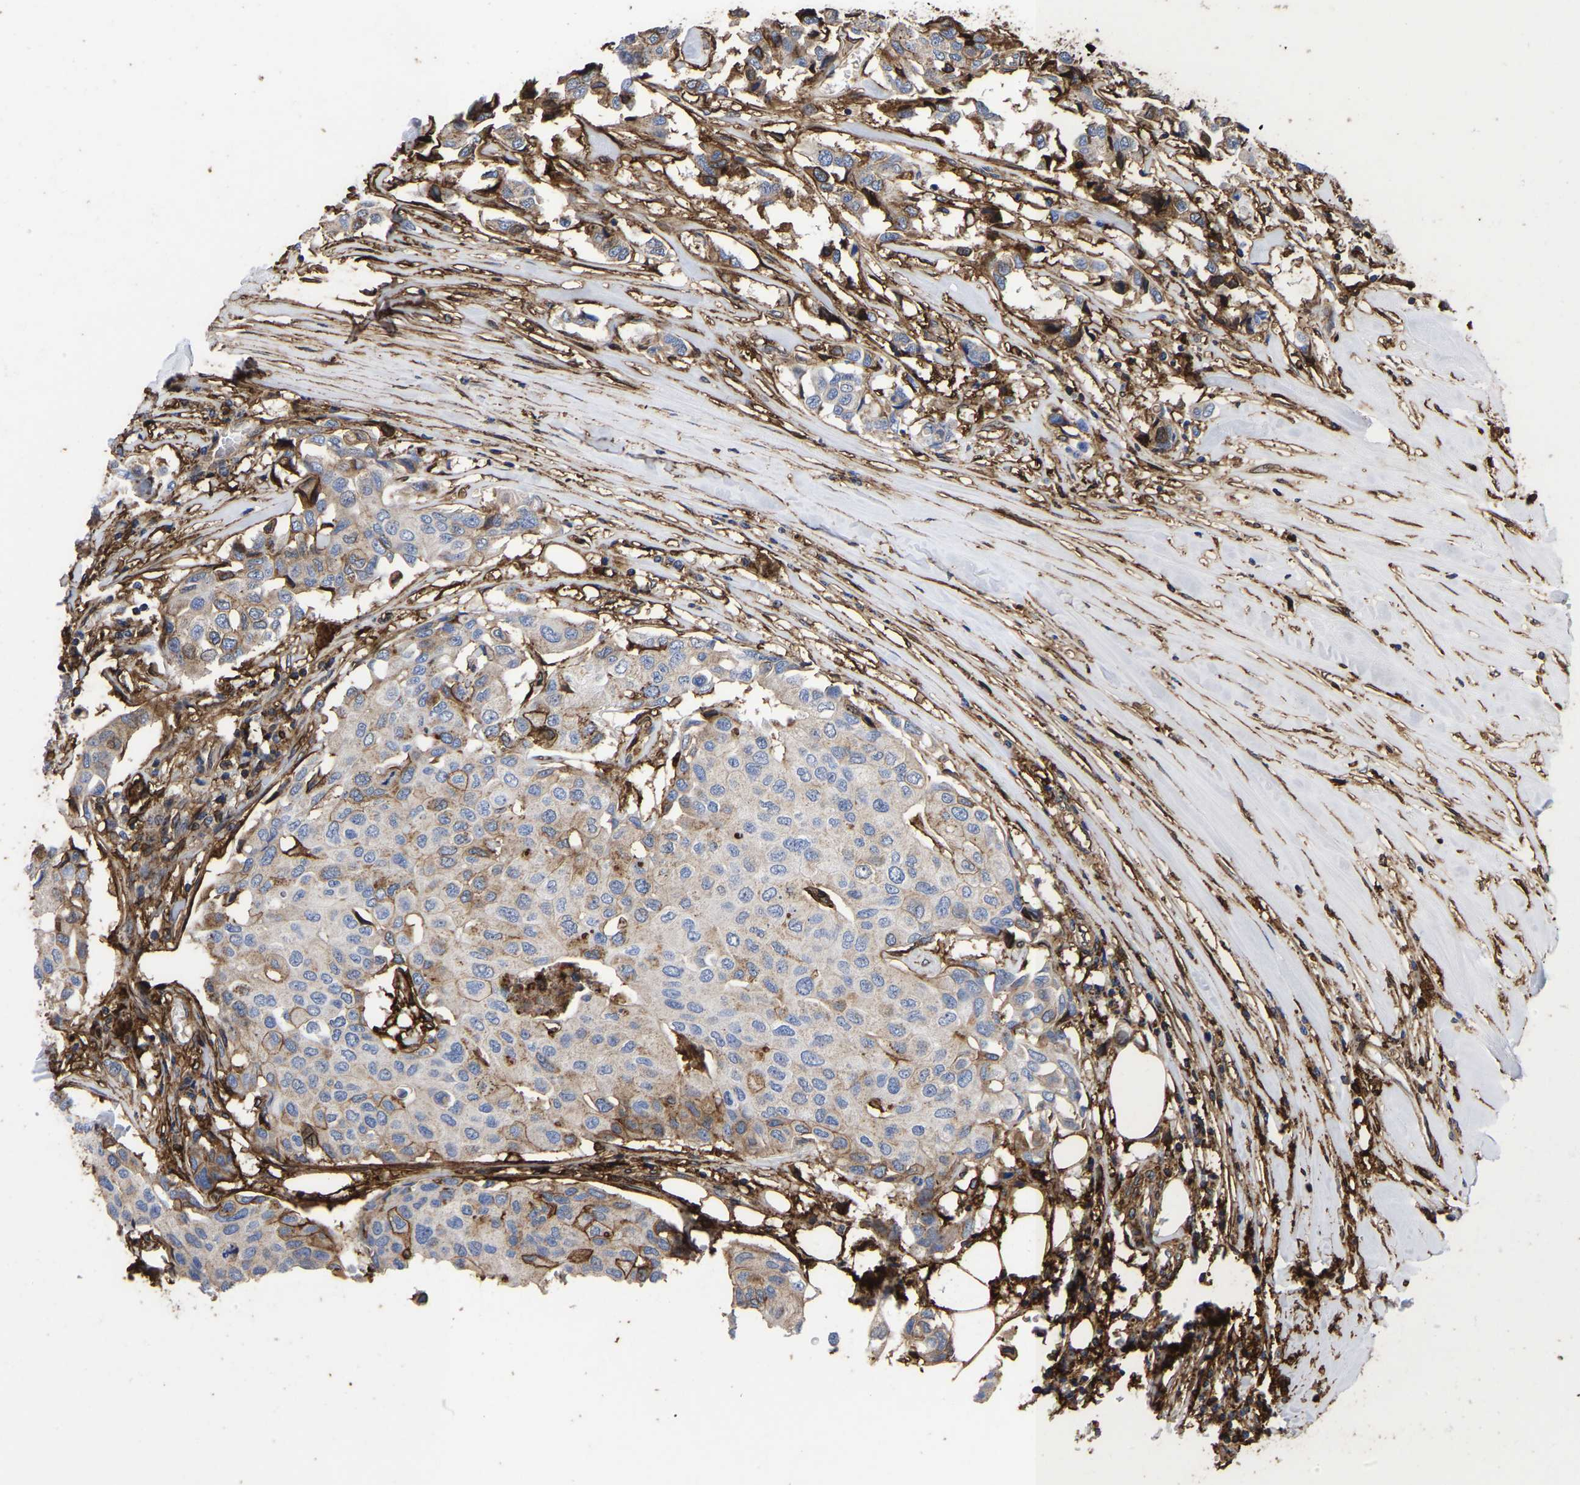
{"staining": {"intensity": "moderate", "quantity": "<25%", "location": "cytoplasmic/membranous,nuclear"}, "tissue": "breast cancer", "cell_type": "Tumor cells", "image_type": "cancer", "snomed": [{"axis": "morphology", "description": "Duct carcinoma"}, {"axis": "topography", "description": "Breast"}], "caption": "A micrograph showing moderate cytoplasmic/membranous and nuclear staining in approximately <25% of tumor cells in breast cancer, as visualized by brown immunohistochemical staining.", "gene": "LIF", "patient": {"sex": "female", "age": 80}}